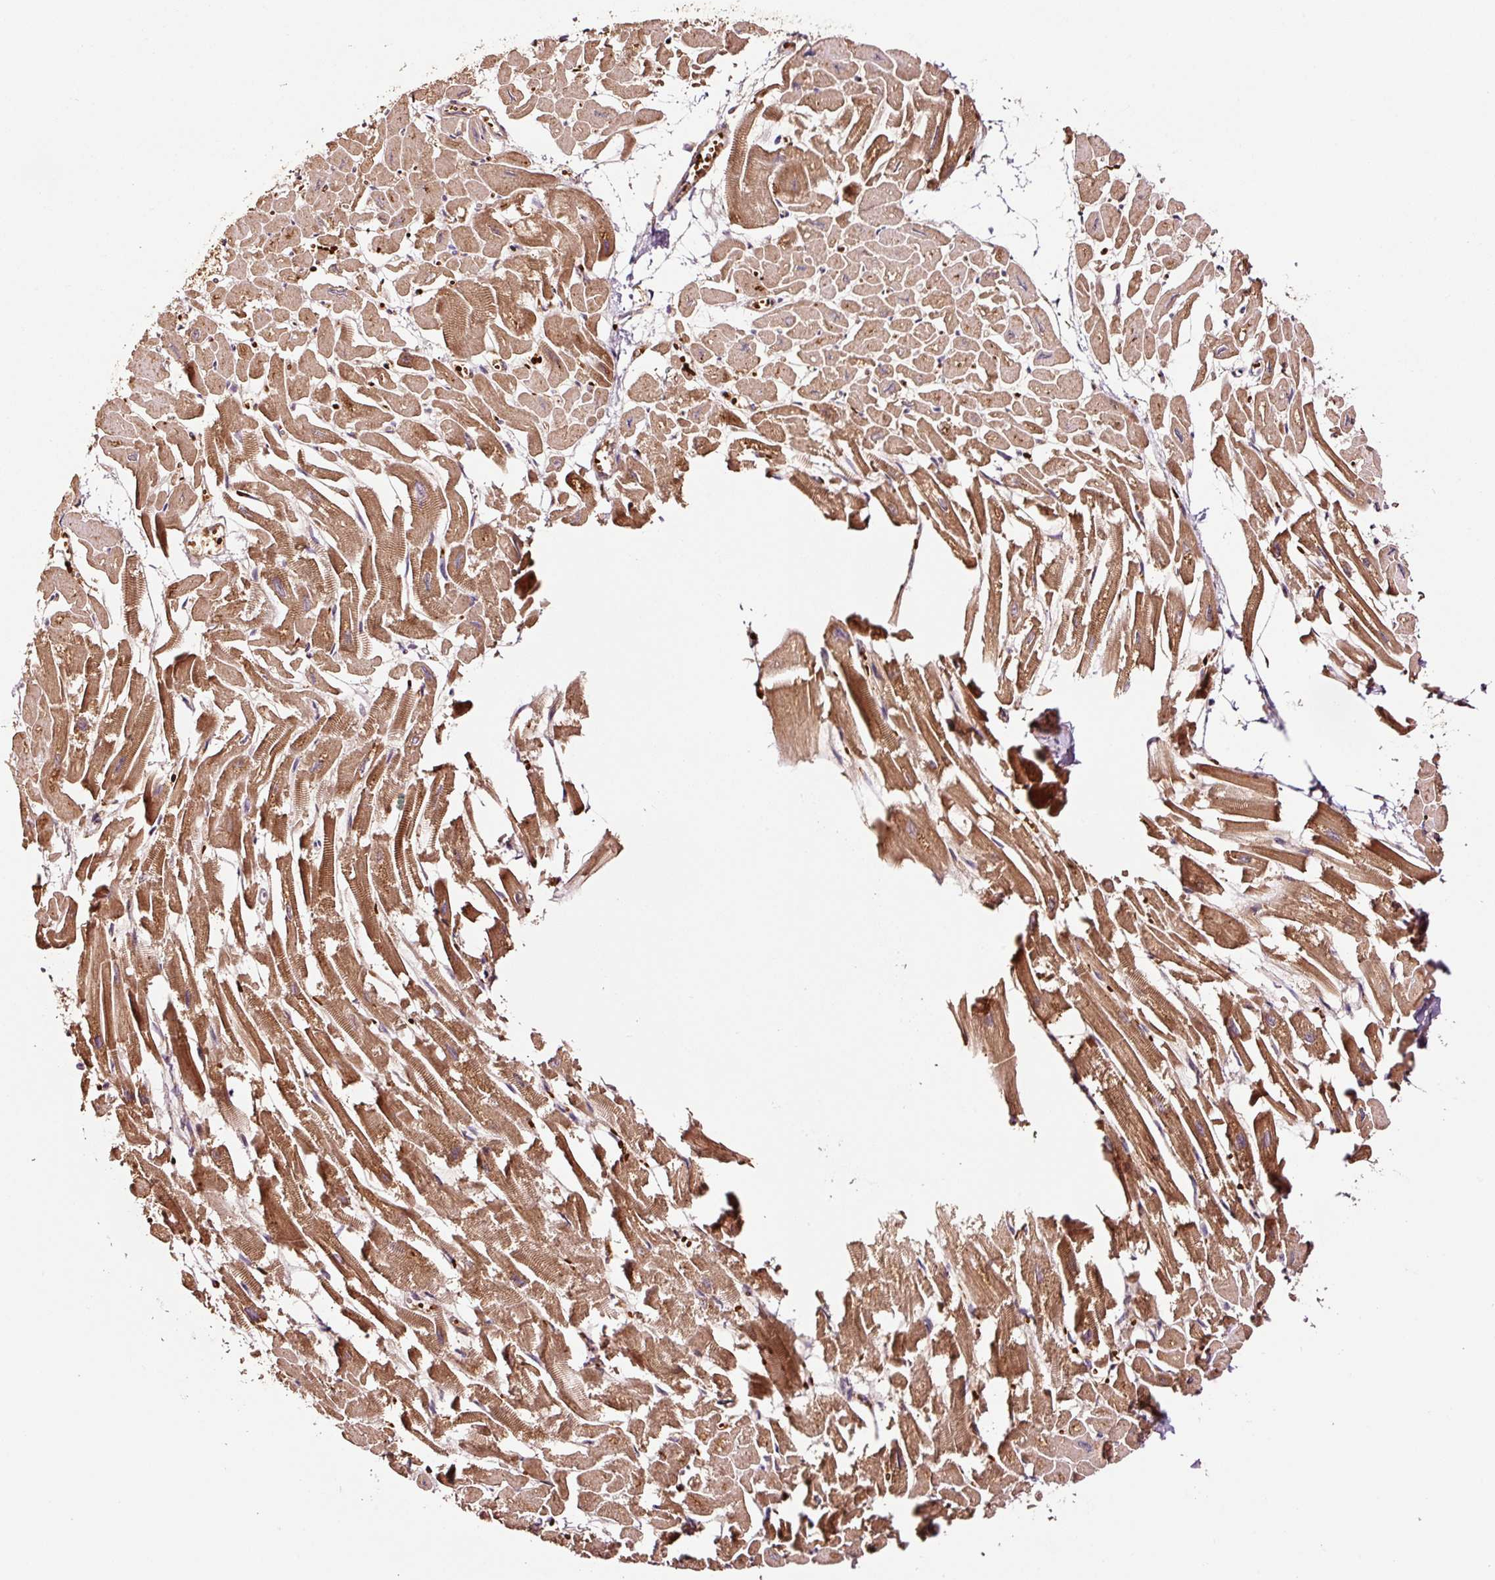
{"staining": {"intensity": "strong", "quantity": ">75%", "location": "cytoplasmic/membranous"}, "tissue": "heart muscle", "cell_type": "Cardiomyocytes", "image_type": "normal", "snomed": [{"axis": "morphology", "description": "Normal tissue, NOS"}, {"axis": "topography", "description": "Heart"}], "caption": "IHC micrograph of unremarkable heart muscle: heart muscle stained using immunohistochemistry (IHC) demonstrates high levels of strong protein expression localized specifically in the cytoplasmic/membranous of cardiomyocytes, appearing as a cytoplasmic/membranous brown color.", "gene": "PGLYRP2", "patient": {"sex": "male", "age": 54}}